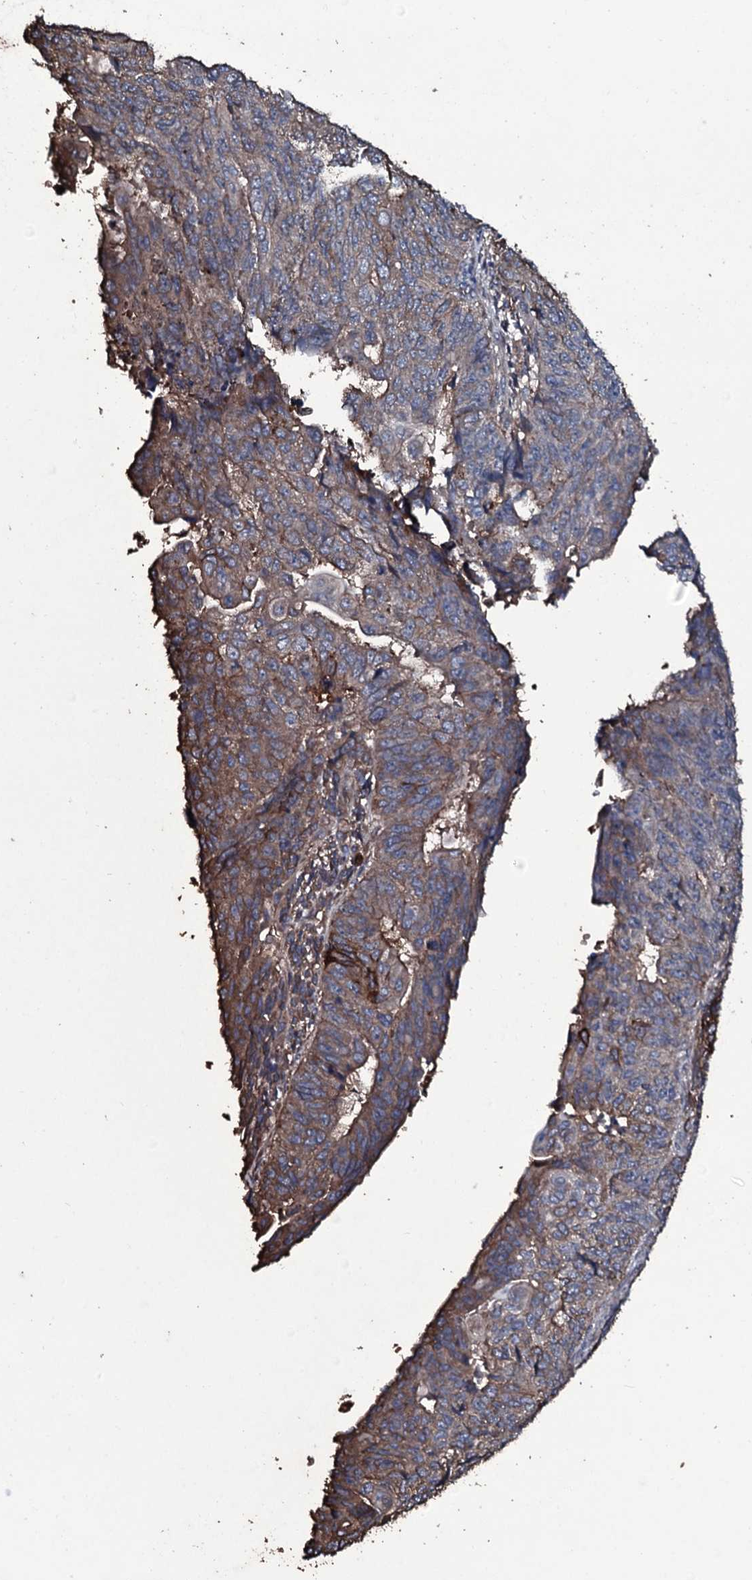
{"staining": {"intensity": "moderate", "quantity": ">75%", "location": "cytoplasmic/membranous"}, "tissue": "endometrial cancer", "cell_type": "Tumor cells", "image_type": "cancer", "snomed": [{"axis": "morphology", "description": "Adenocarcinoma, NOS"}, {"axis": "topography", "description": "Endometrium"}], "caption": "Adenocarcinoma (endometrial) tissue exhibits moderate cytoplasmic/membranous expression in about >75% of tumor cells", "gene": "ZSWIM8", "patient": {"sex": "female", "age": 32}}